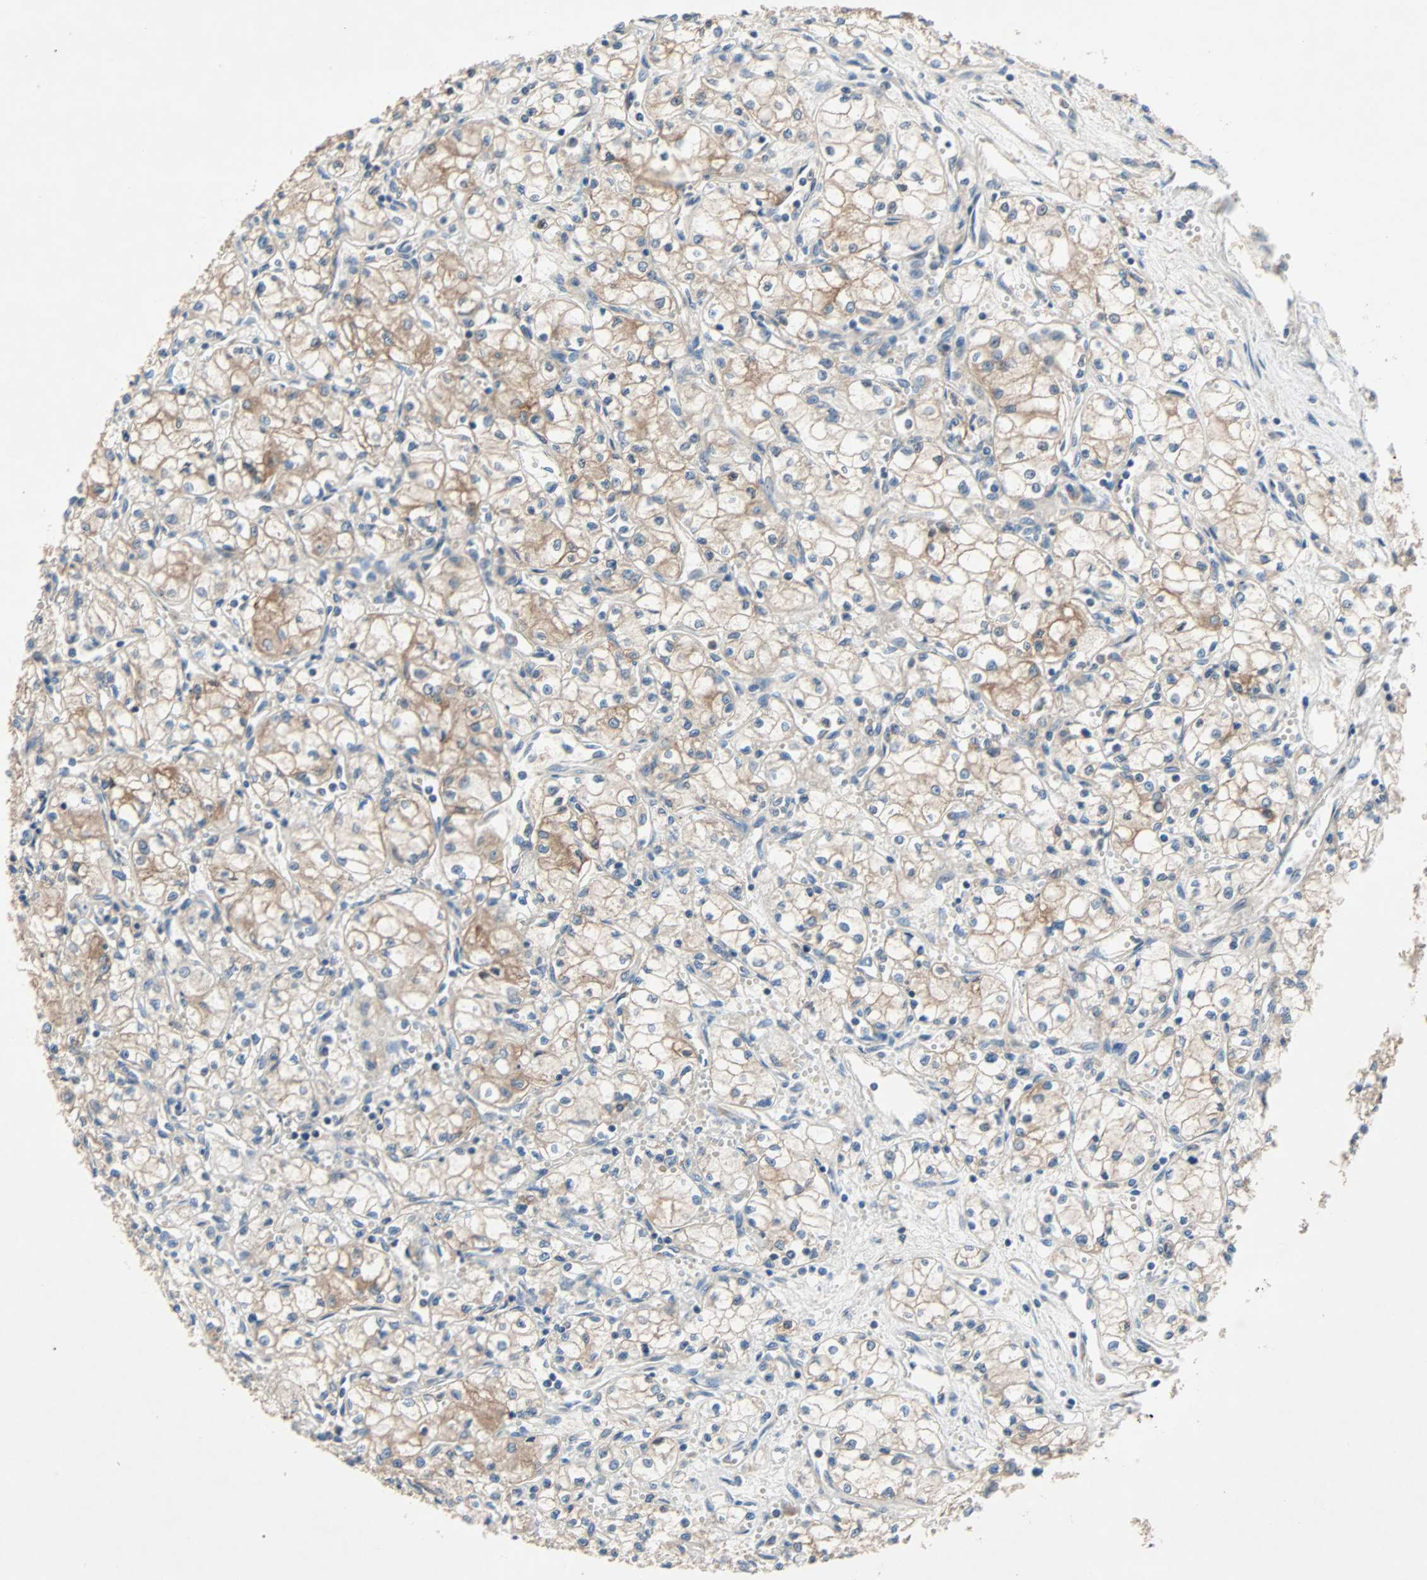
{"staining": {"intensity": "weak", "quantity": "25%-75%", "location": "cytoplasmic/membranous"}, "tissue": "renal cancer", "cell_type": "Tumor cells", "image_type": "cancer", "snomed": [{"axis": "morphology", "description": "Normal tissue, NOS"}, {"axis": "morphology", "description": "Adenocarcinoma, NOS"}, {"axis": "topography", "description": "Kidney"}], "caption": "Brown immunohistochemical staining in renal adenocarcinoma displays weak cytoplasmic/membranous expression in approximately 25%-75% of tumor cells. (Stains: DAB in brown, nuclei in blue, Microscopy: brightfield microscopy at high magnification).", "gene": "XYLT1", "patient": {"sex": "male", "age": 59}}